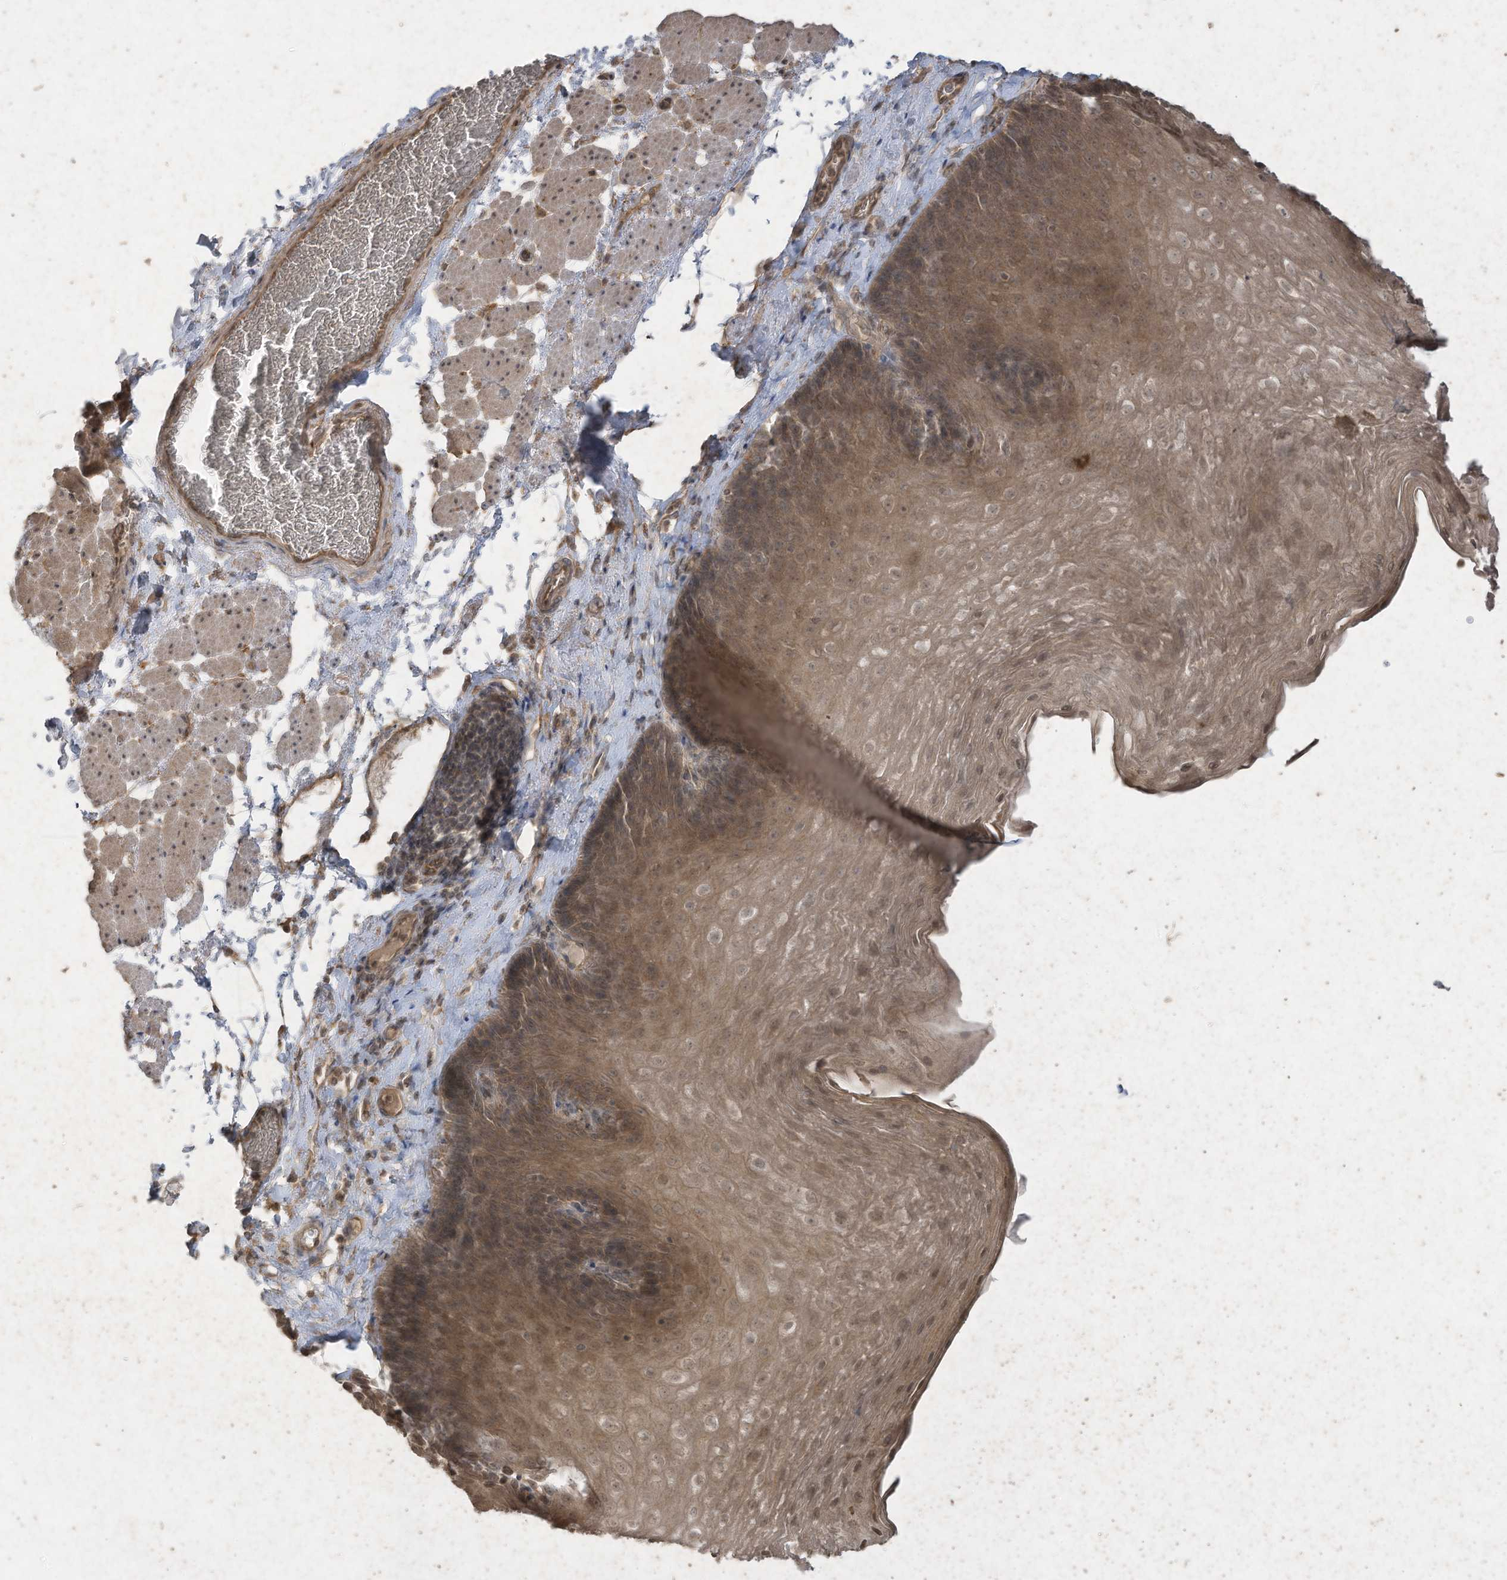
{"staining": {"intensity": "moderate", "quantity": ">75%", "location": "cytoplasmic/membranous"}, "tissue": "esophagus", "cell_type": "Squamous epithelial cells", "image_type": "normal", "snomed": [{"axis": "morphology", "description": "Normal tissue, NOS"}, {"axis": "topography", "description": "Esophagus"}], "caption": "Immunohistochemical staining of unremarkable human esophagus exhibits moderate cytoplasmic/membranous protein expression in about >75% of squamous epithelial cells. (DAB IHC with brightfield microscopy, high magnification).", "gene": "MATN2", "patient": {"sex": "female", "age": 66}}